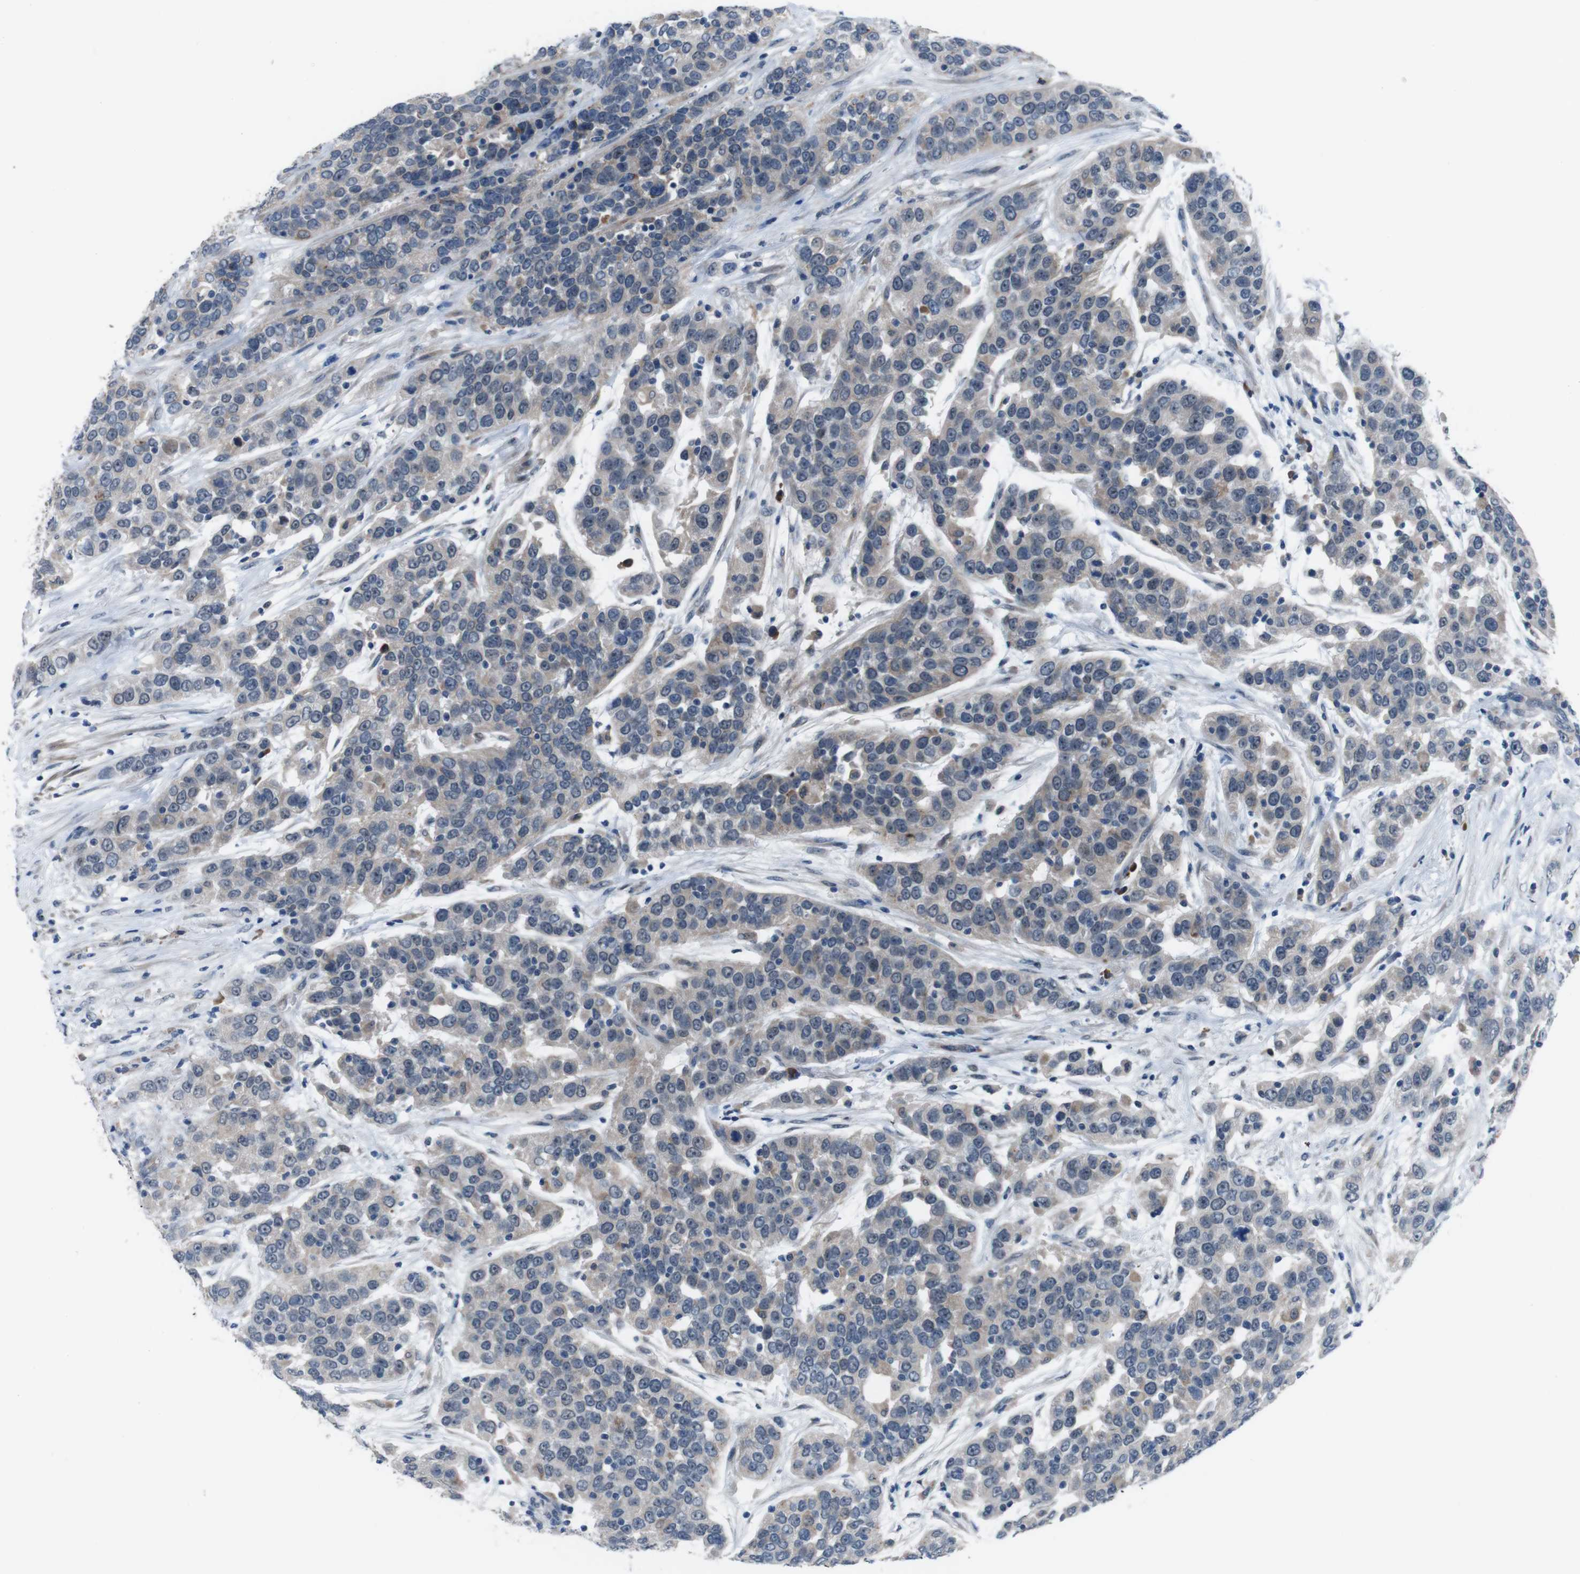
{"staining": {"intensity": "weak", "quantity": "<25%", "location": "cytoplasmic/membranous"}, "tissue": "urothelial cancer", "cell_type": "Tumor cells", "image_type": "cancer", "snomed": [{"axis": "morphology", "description": "Urothelial carcinoma, High grade"}, {"axis": "topography", "description": "Urinary bladder"}], "caption": "A micrograph of human urothelial cancer is negative for staining in tumor cells.", "gene": "CDH22", "patient": {"sex": "female", "age": 80}}